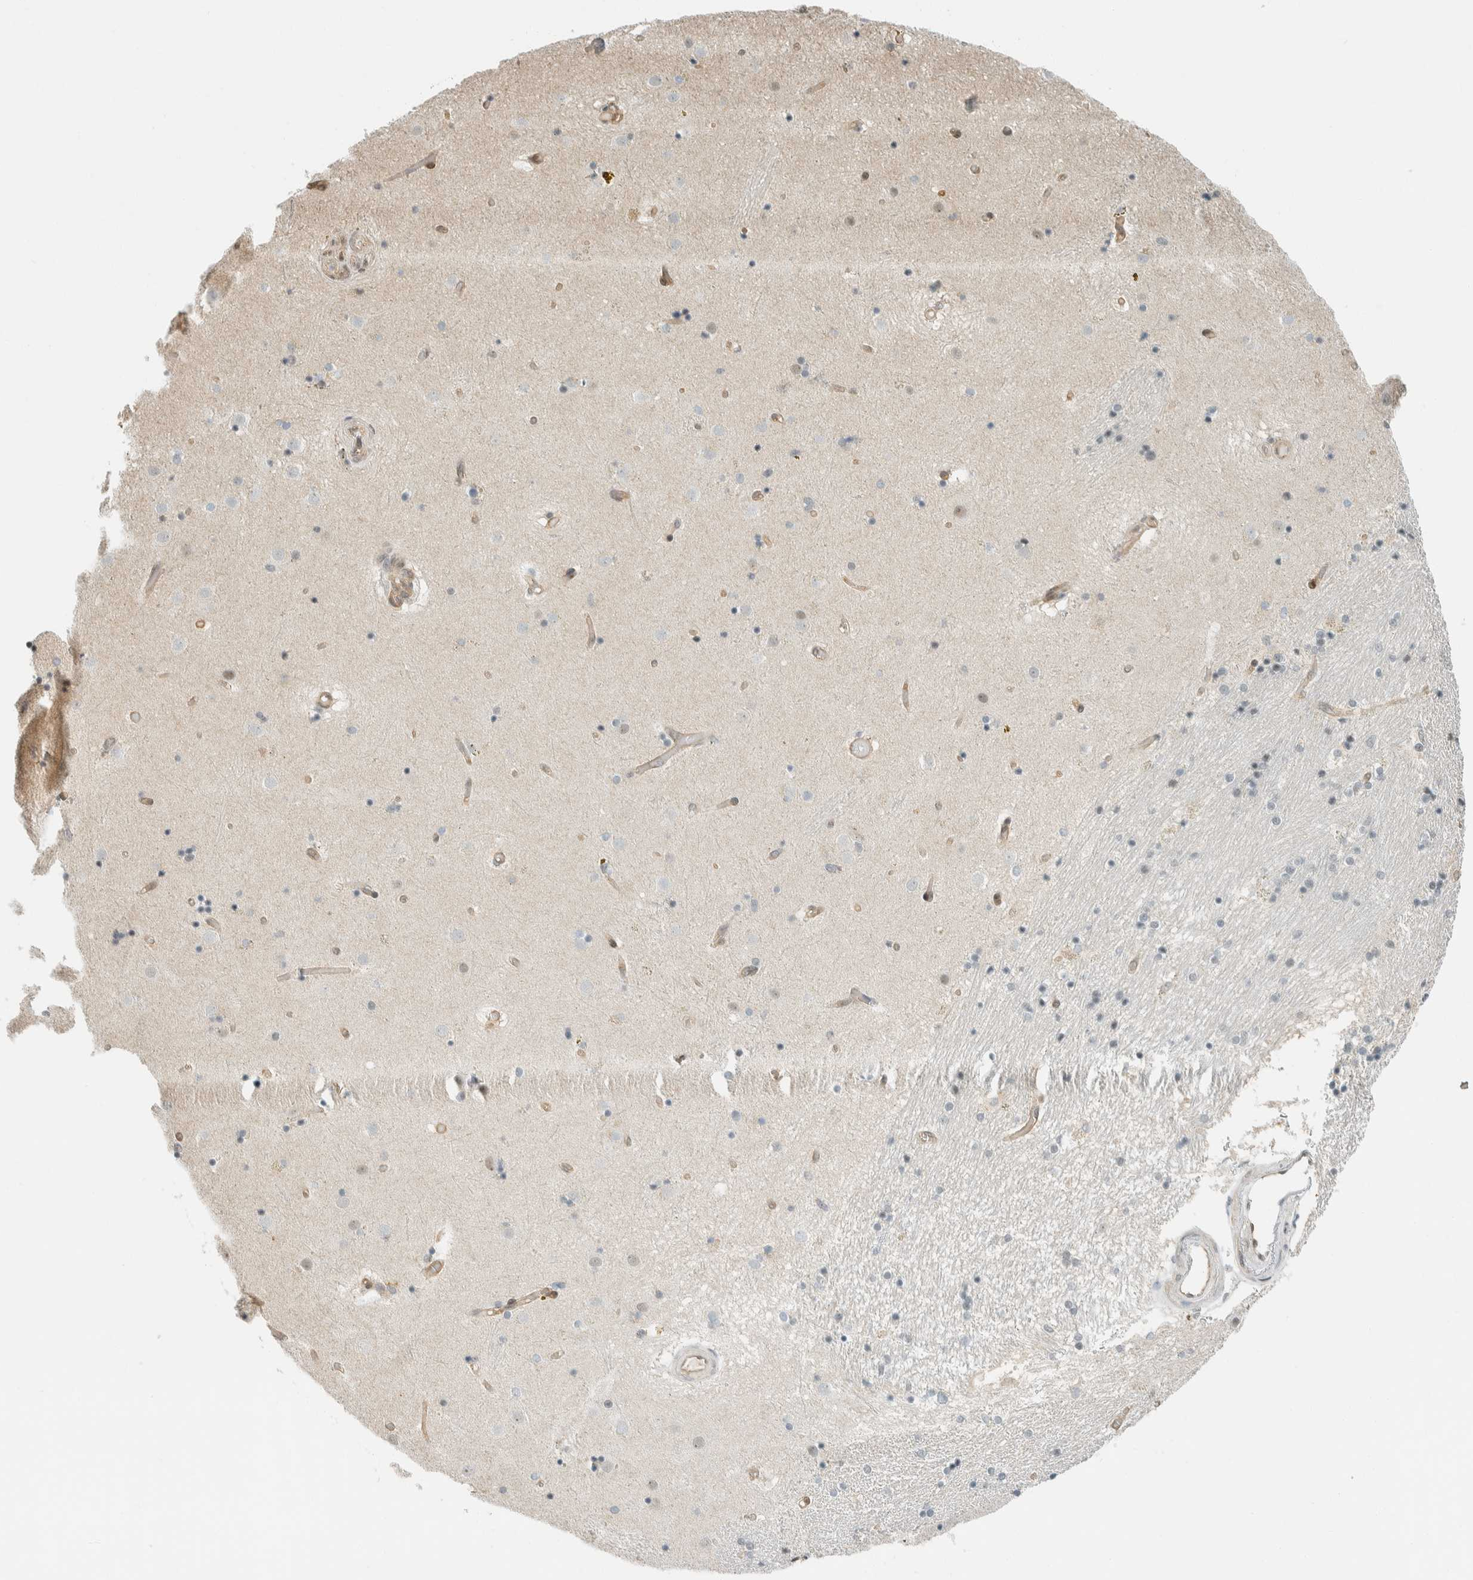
{"staining": {"intensity": "negative", "quantity": "none", "location": "none"}, "tissue": "caudate", "cell_type": "Glial cells", "image_type": "normal", "snomed": [{"axis": "morphology", "description": "Normal tissue, NOS"}, {"axis": "topography", "description": "Lateral ventricle wall"}], "caption": "The IHC photomicrograph has no significant staining in glial cells of caudate.", "gene": "NIBAN2", "patient": {"sex": "male", "age": 70}}